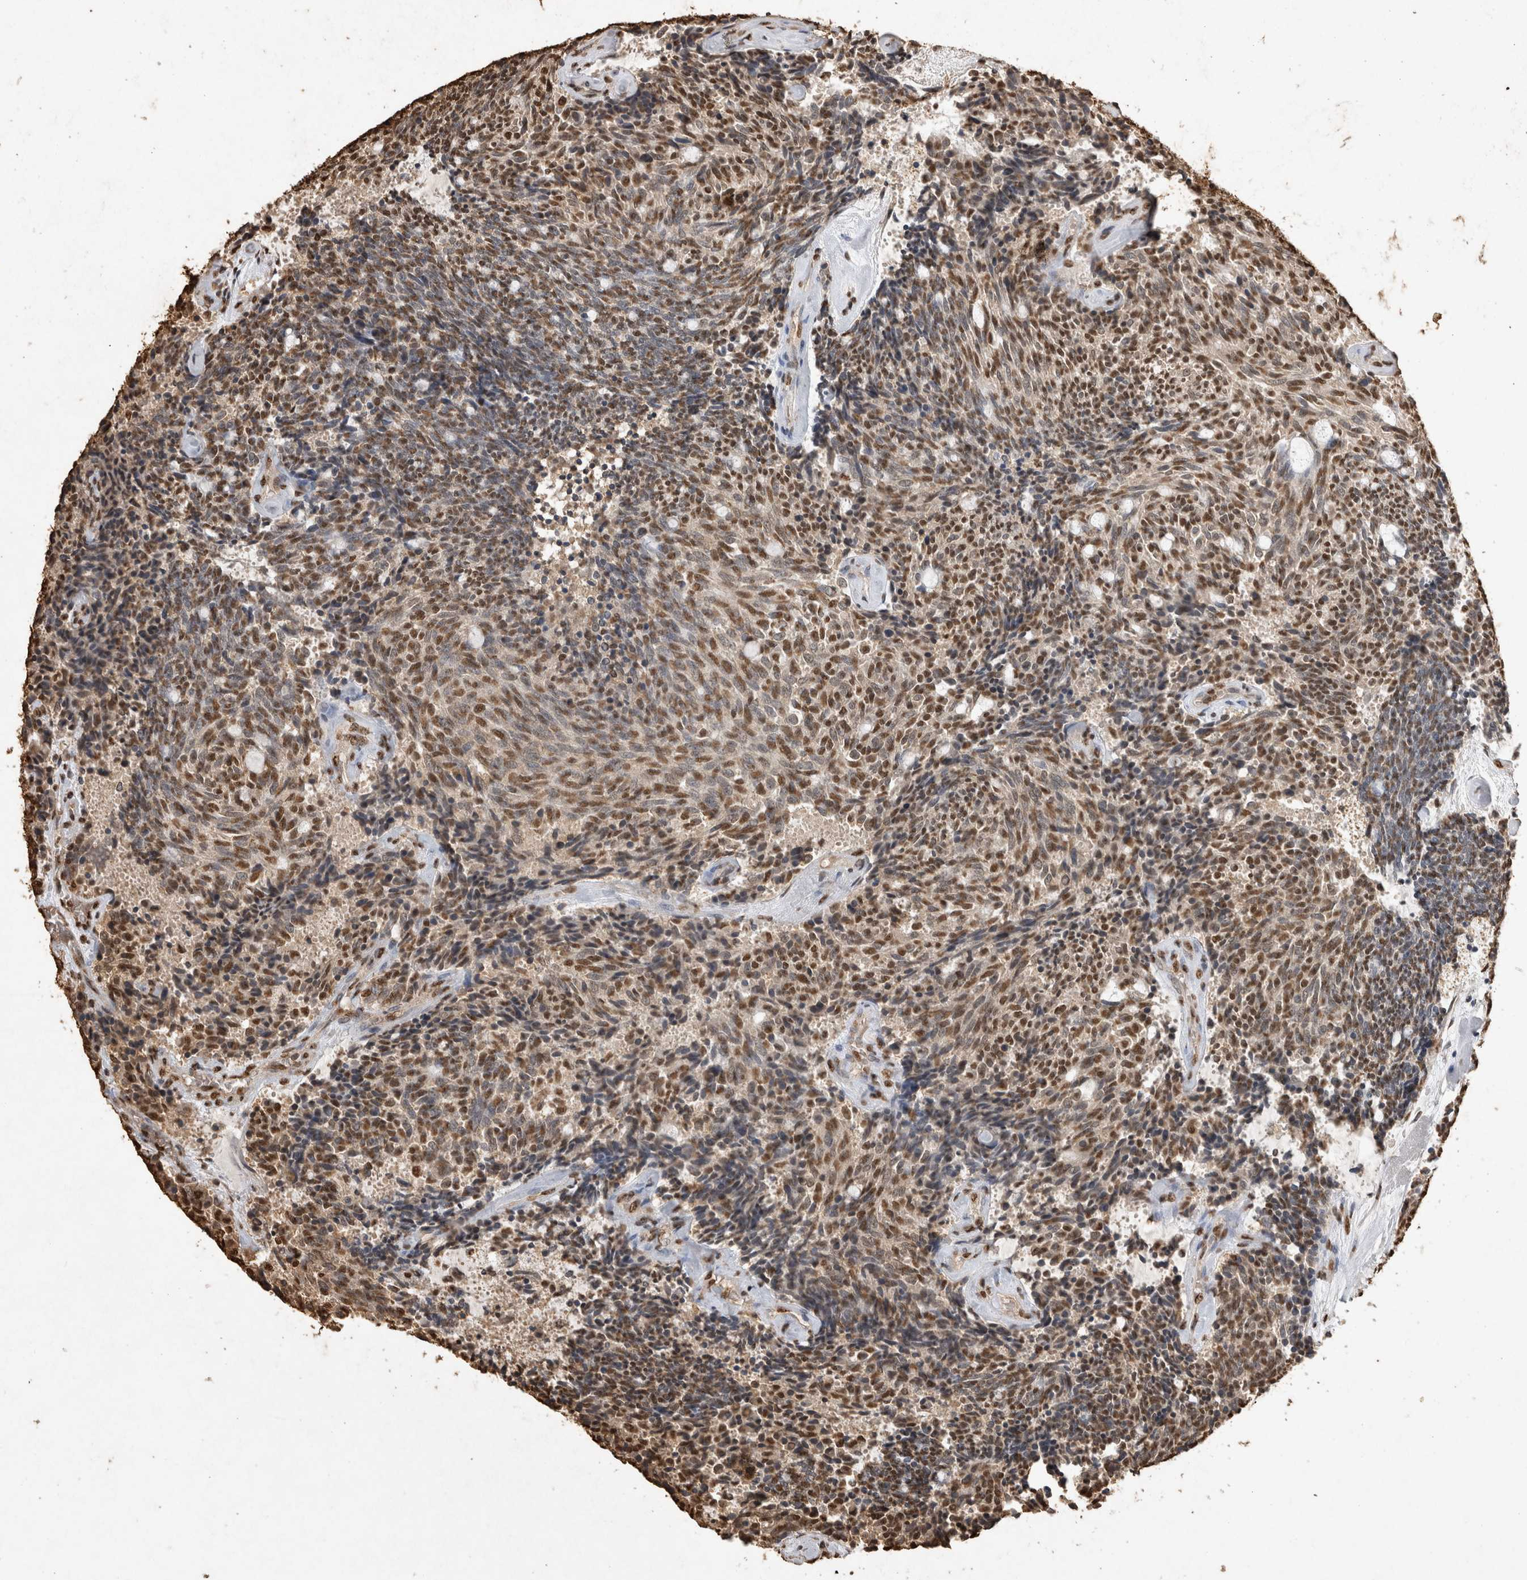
{"staining": {"intensity": "moderate", "quantity": ">75%", "location": "nuclear"}, "tissue": "carcinoid", "cell_type": "Tumor cells", "image_type": "cancer", "snomed": [{"axis": "morphology", "description": "Carcinoid, malignant, NOS"}, {"axis": "topography", "description": "Pancreas"}], "caption": "This image shows IHC staining of human carcinoid, with medium moderate nuclear staining in about >75% of tumor cells.", "gene": "OAS2", "patient": {"sex": "female", "age": 54}}